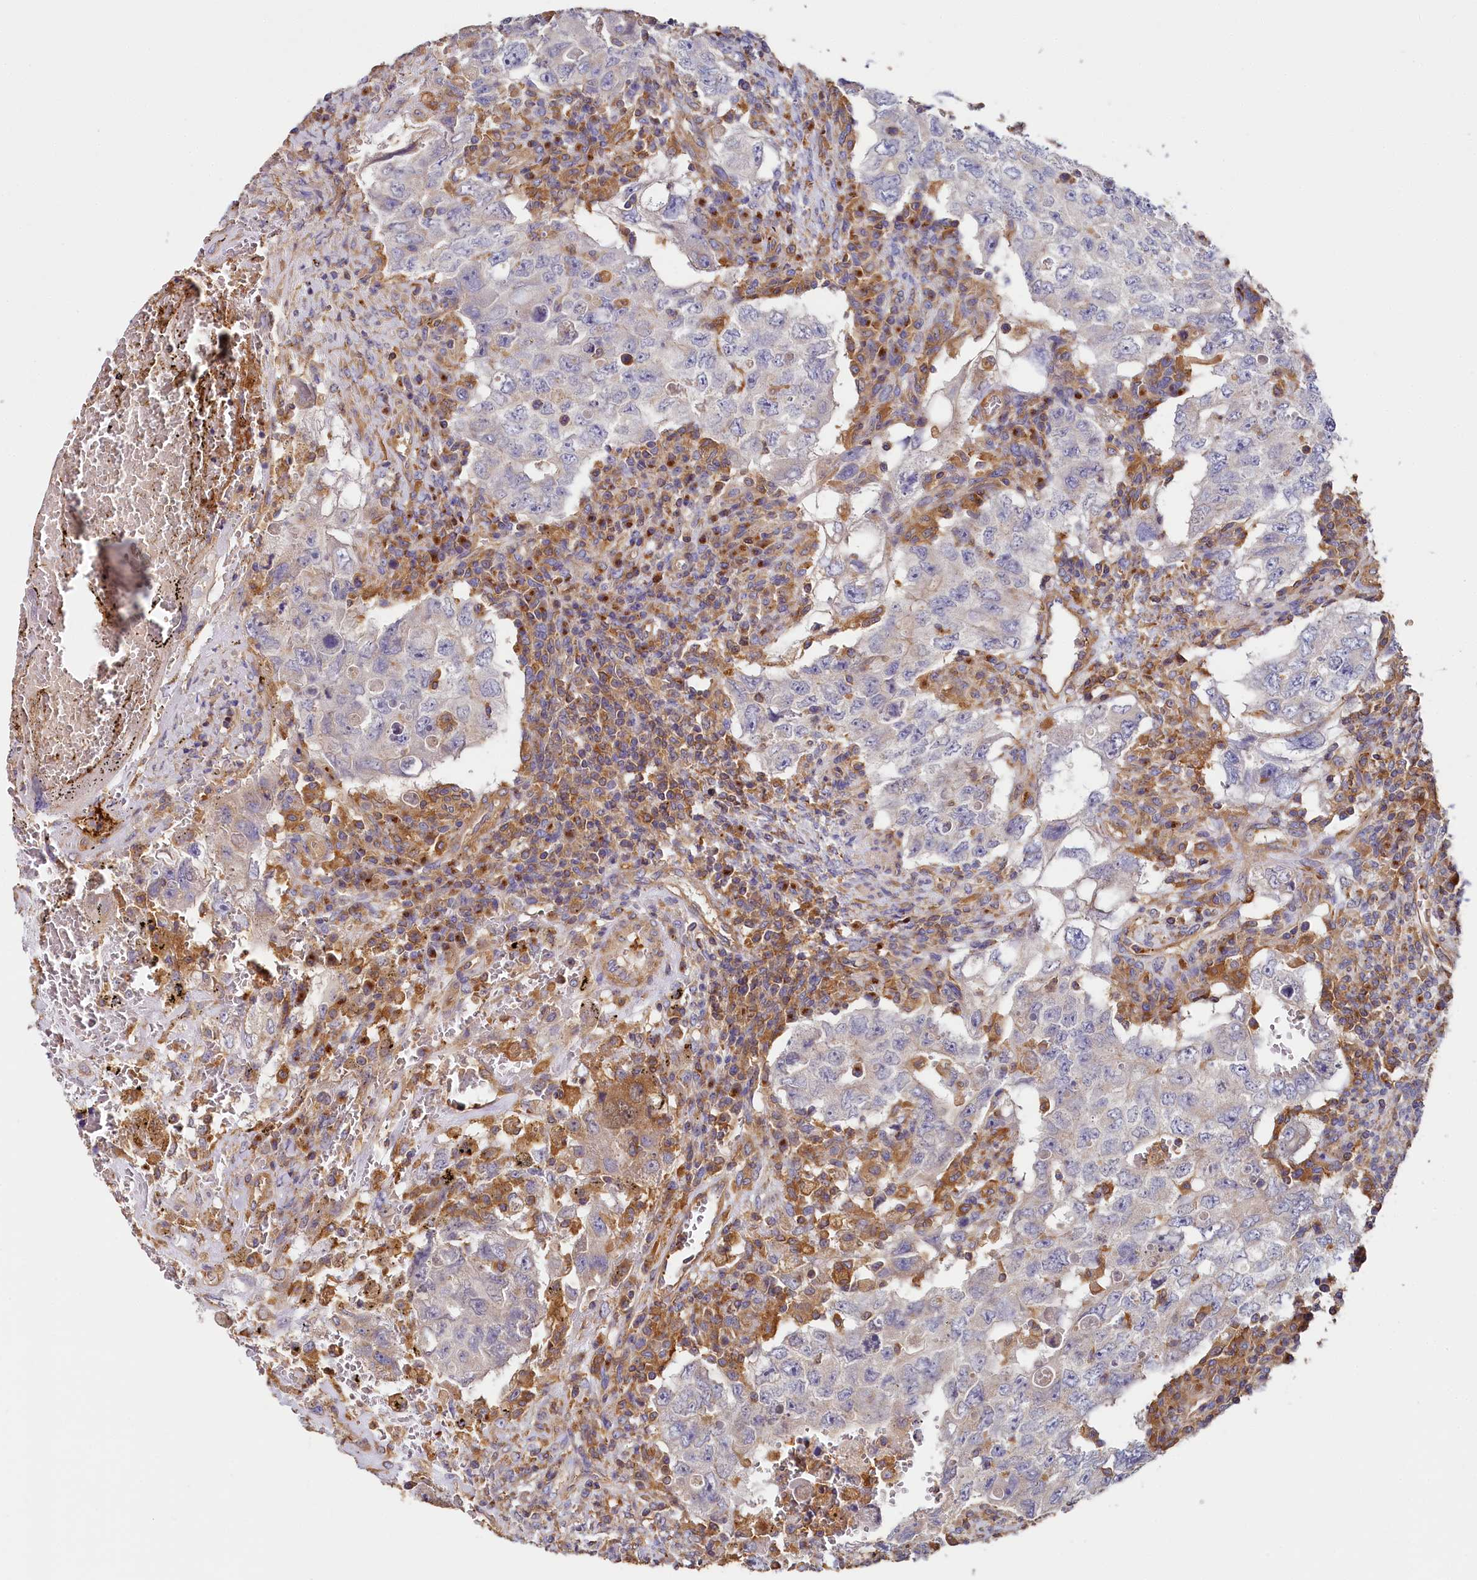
{"staining": {"intensity": "negative", "quantity": "none", "location": "none"}, "tissue": "testis cancer", "cell_type": "Tumor cells", "image_type": "cancer", "snomed": [{"axis": "morphology", "description": "Carcinoma, Embryonal, NOS"}, {"axis": "topography", "description": "Testis"}], "caption": "This is a photomicrograph of immunohistochemistry (IHC) staining of testis cancer (embryonal carcinoma), which shows no staining in tumor cells.", "gene": "PPIP5K1", "patient": {"sex": "male", "age": 26}}